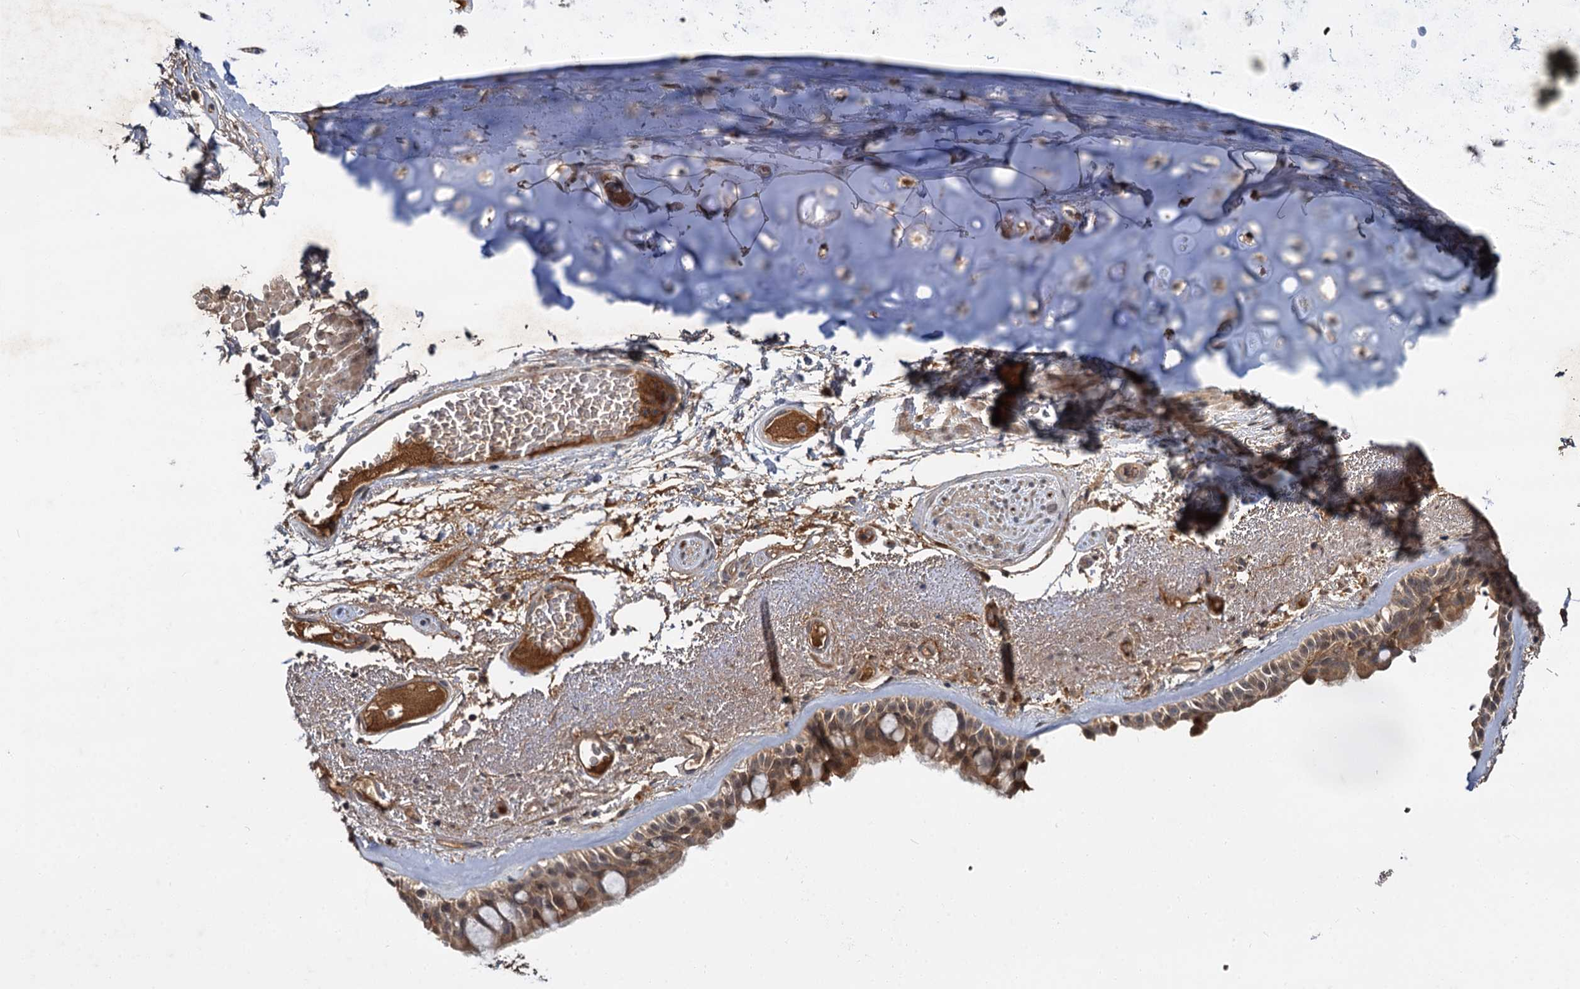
{"staining": {"intensity": "moderate", "quantity": ">75%", "location": "cytoplasmic/membranous"}, "tissue": "bronchus", "cell_type": "Respiratory epithelial cells", "image_type": "normal", "snomed": [{"axis": "morphology", "description": "Normal tissue, NOS"}, {"axis": "morphology", "description": "Squamous cell carcinoma, NOS"}, {"axis": "topography", "description": "Lymph node"}, {"axis": "topography", "description": "Bronchus"}, {"axis": "topography", "description": "Lung"}], "caption": "Protein staining of normal bronchus exhibits moderate cytoplasmic/membranous staining in about >75% of respiratory epithelial cells.", "gene": "MBD6", "patient": {"sex": "male", "age": 66}}